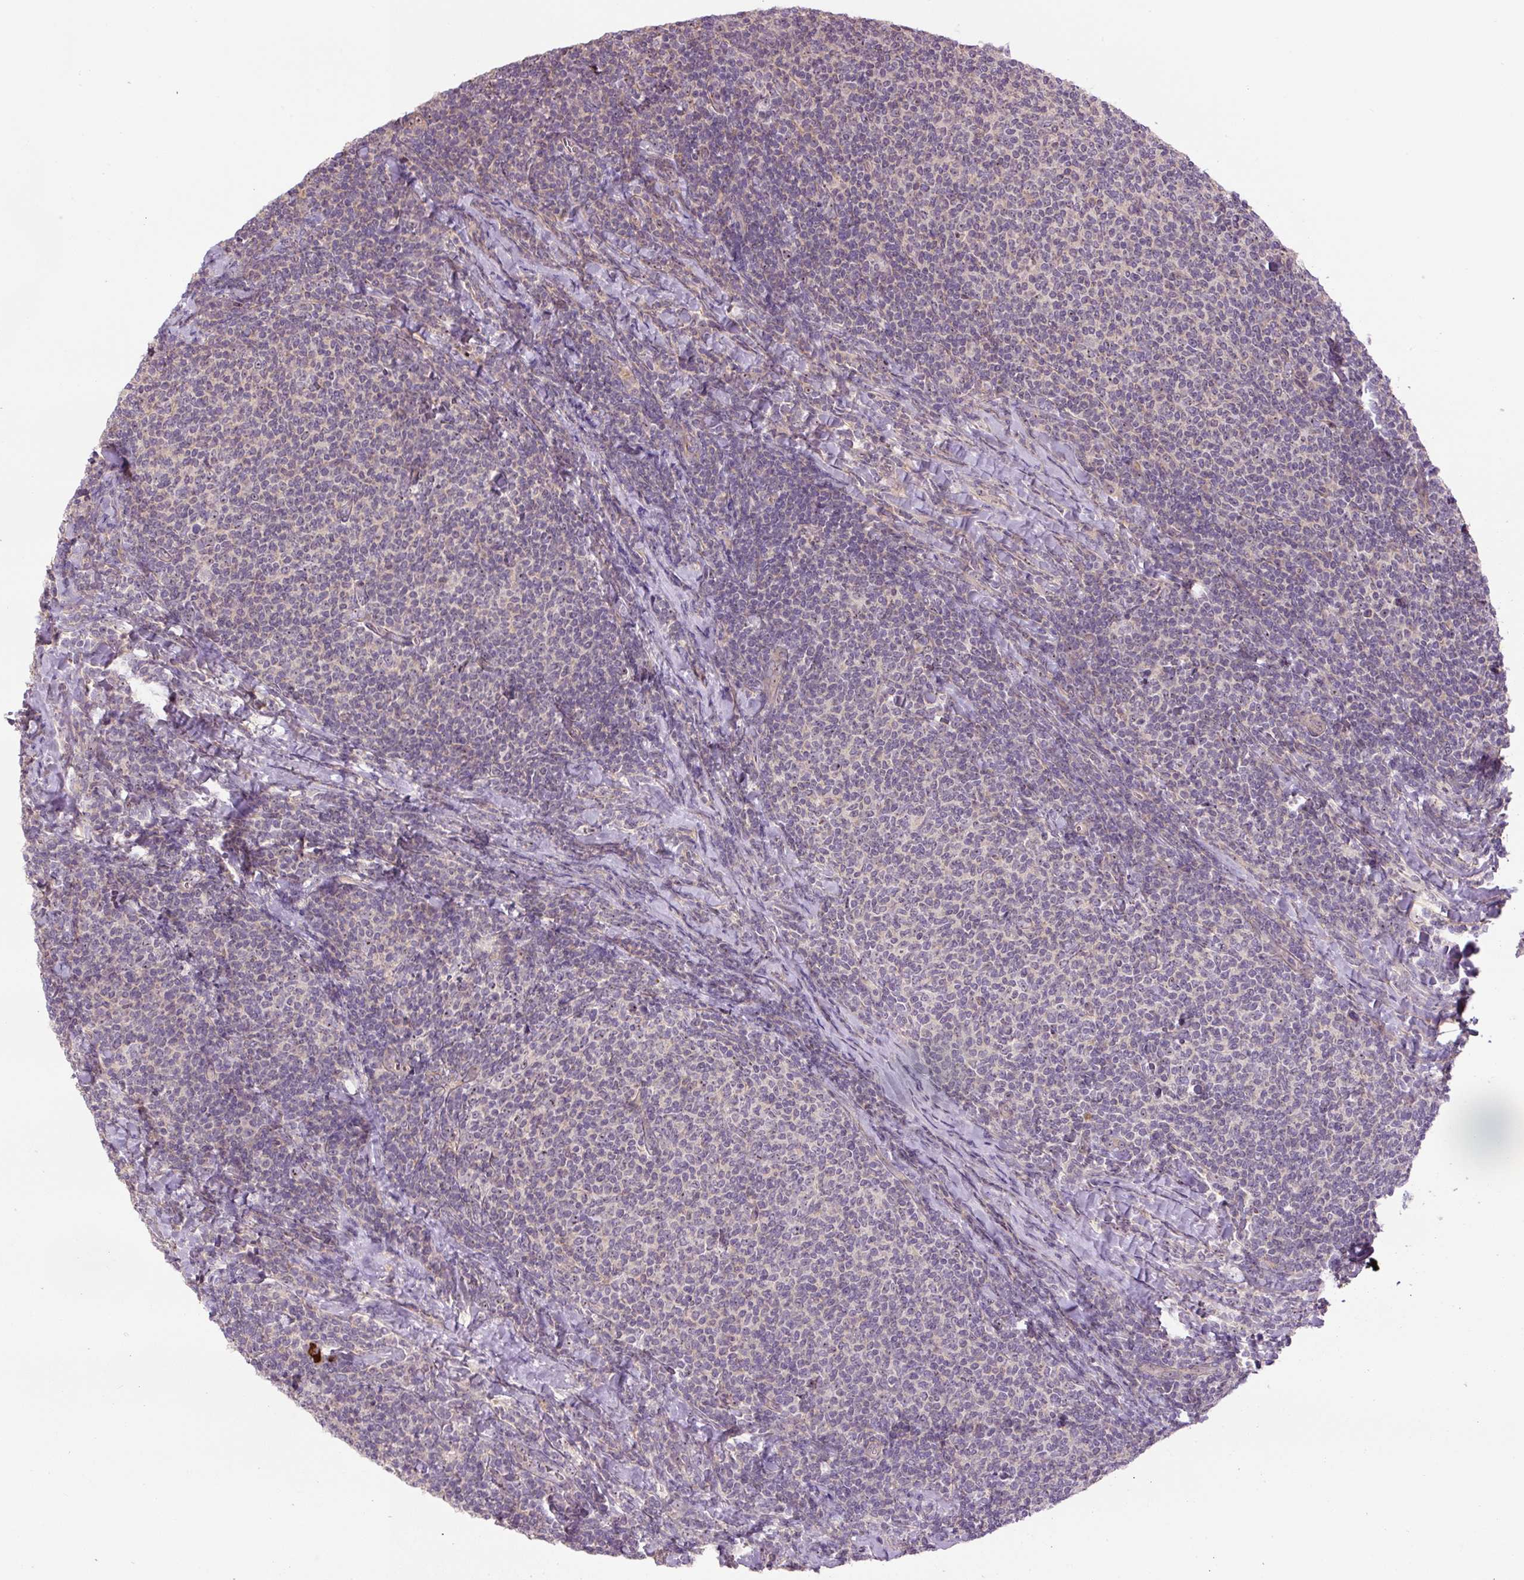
{"staining": {"intensity": "negative", "quantity": "none", "location": "none"}, "tissue": "lymphoma", "cell_type": "Tumor cells", "image_type": "cancer", "snomed": [{"axis": "morphology", "description": "Malignant lymphoma, non-Hodgkin's type, Low grade"}, {"axis": "topography", "description": "Lymph node"}], "caption": "Low-grade malignant lymphoma, non-Hodgkin's type was stained to show a protein in brown. There is no significant positivity in tumor cells.", "gene": "TMEM151B", "patient": {"sex": "male", "age": 52}}